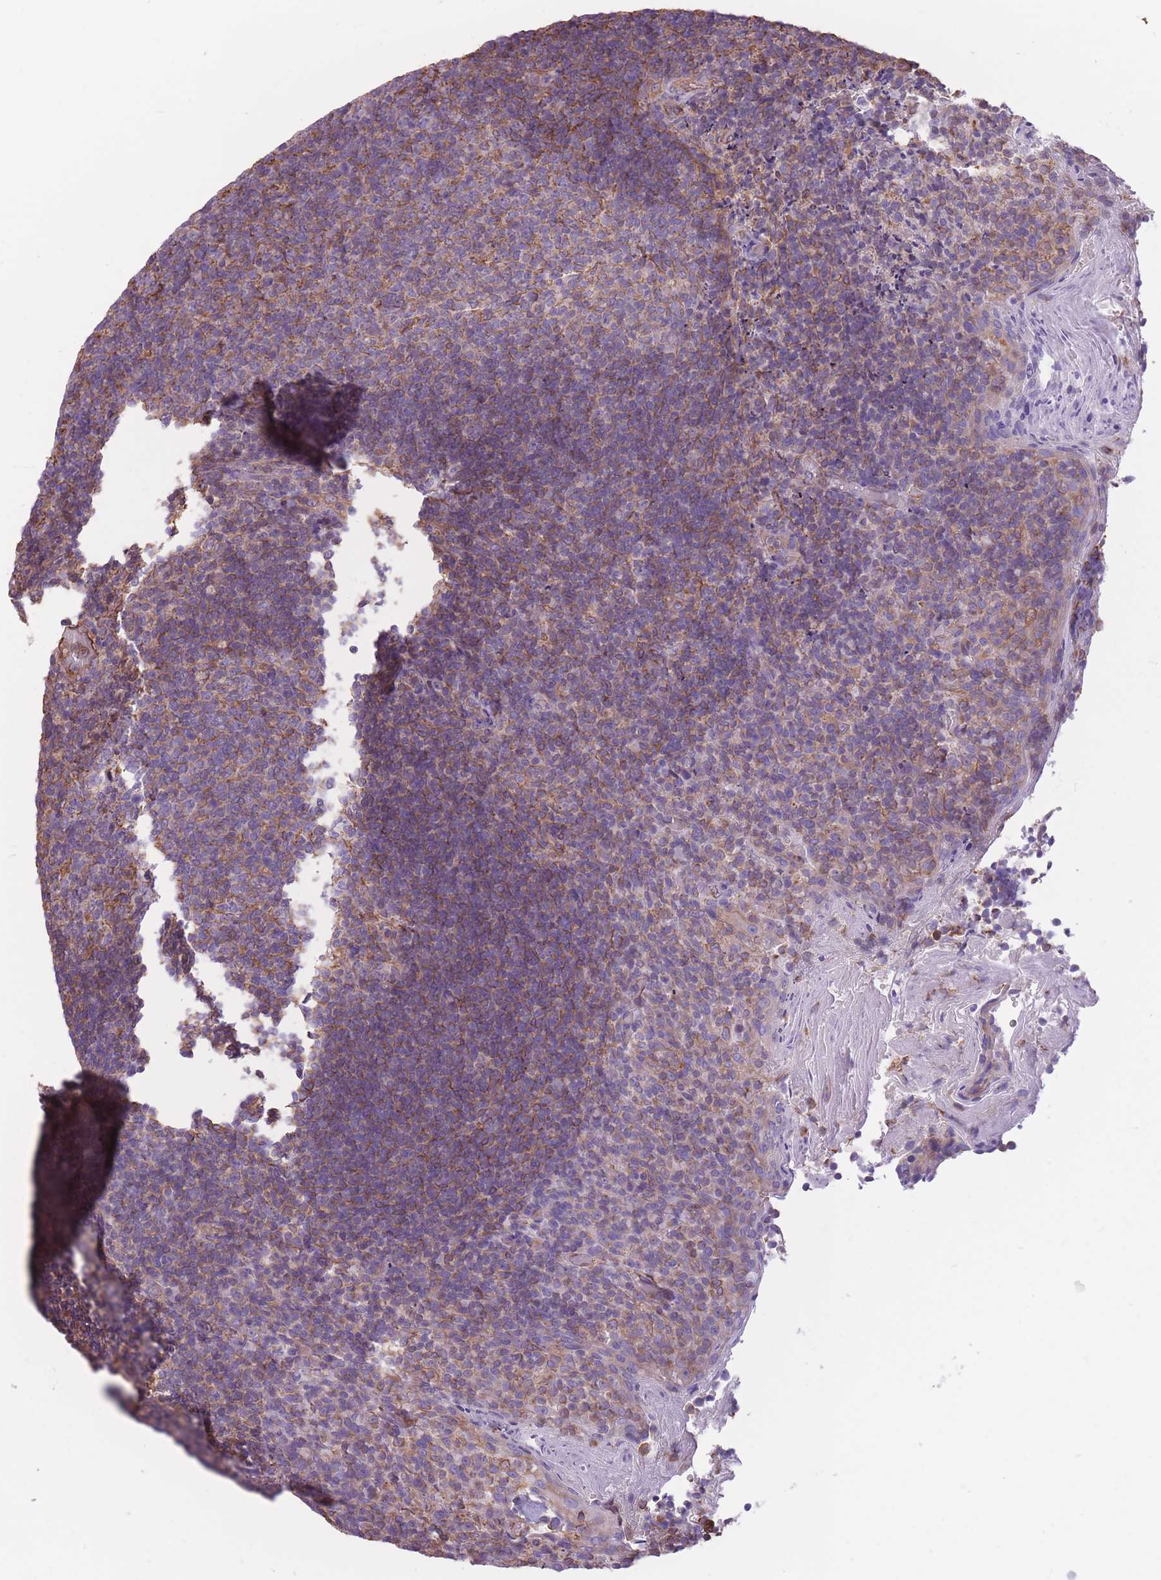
{"staining": {"intensity": "moderate", "quantity": "<25%", "location": "cytoplasmic/membranous"}, "tissue": "tonsil", "cell_type": "Germinal center cells", "image_type": "normal", "snomed": [{"axis": "morphology", "description": "Normal tissue, NOS"}, {"axis": "topography", "description": "Tonsil"}], "caption": "Brown immunohistochemical staining in unremarkable tonsil demonstrates moderate cytoplasmic/membranous expression in about <25% of germinal center cells.", "gene": "ADD1", "patient": {"sex": "female", "age": 10}}